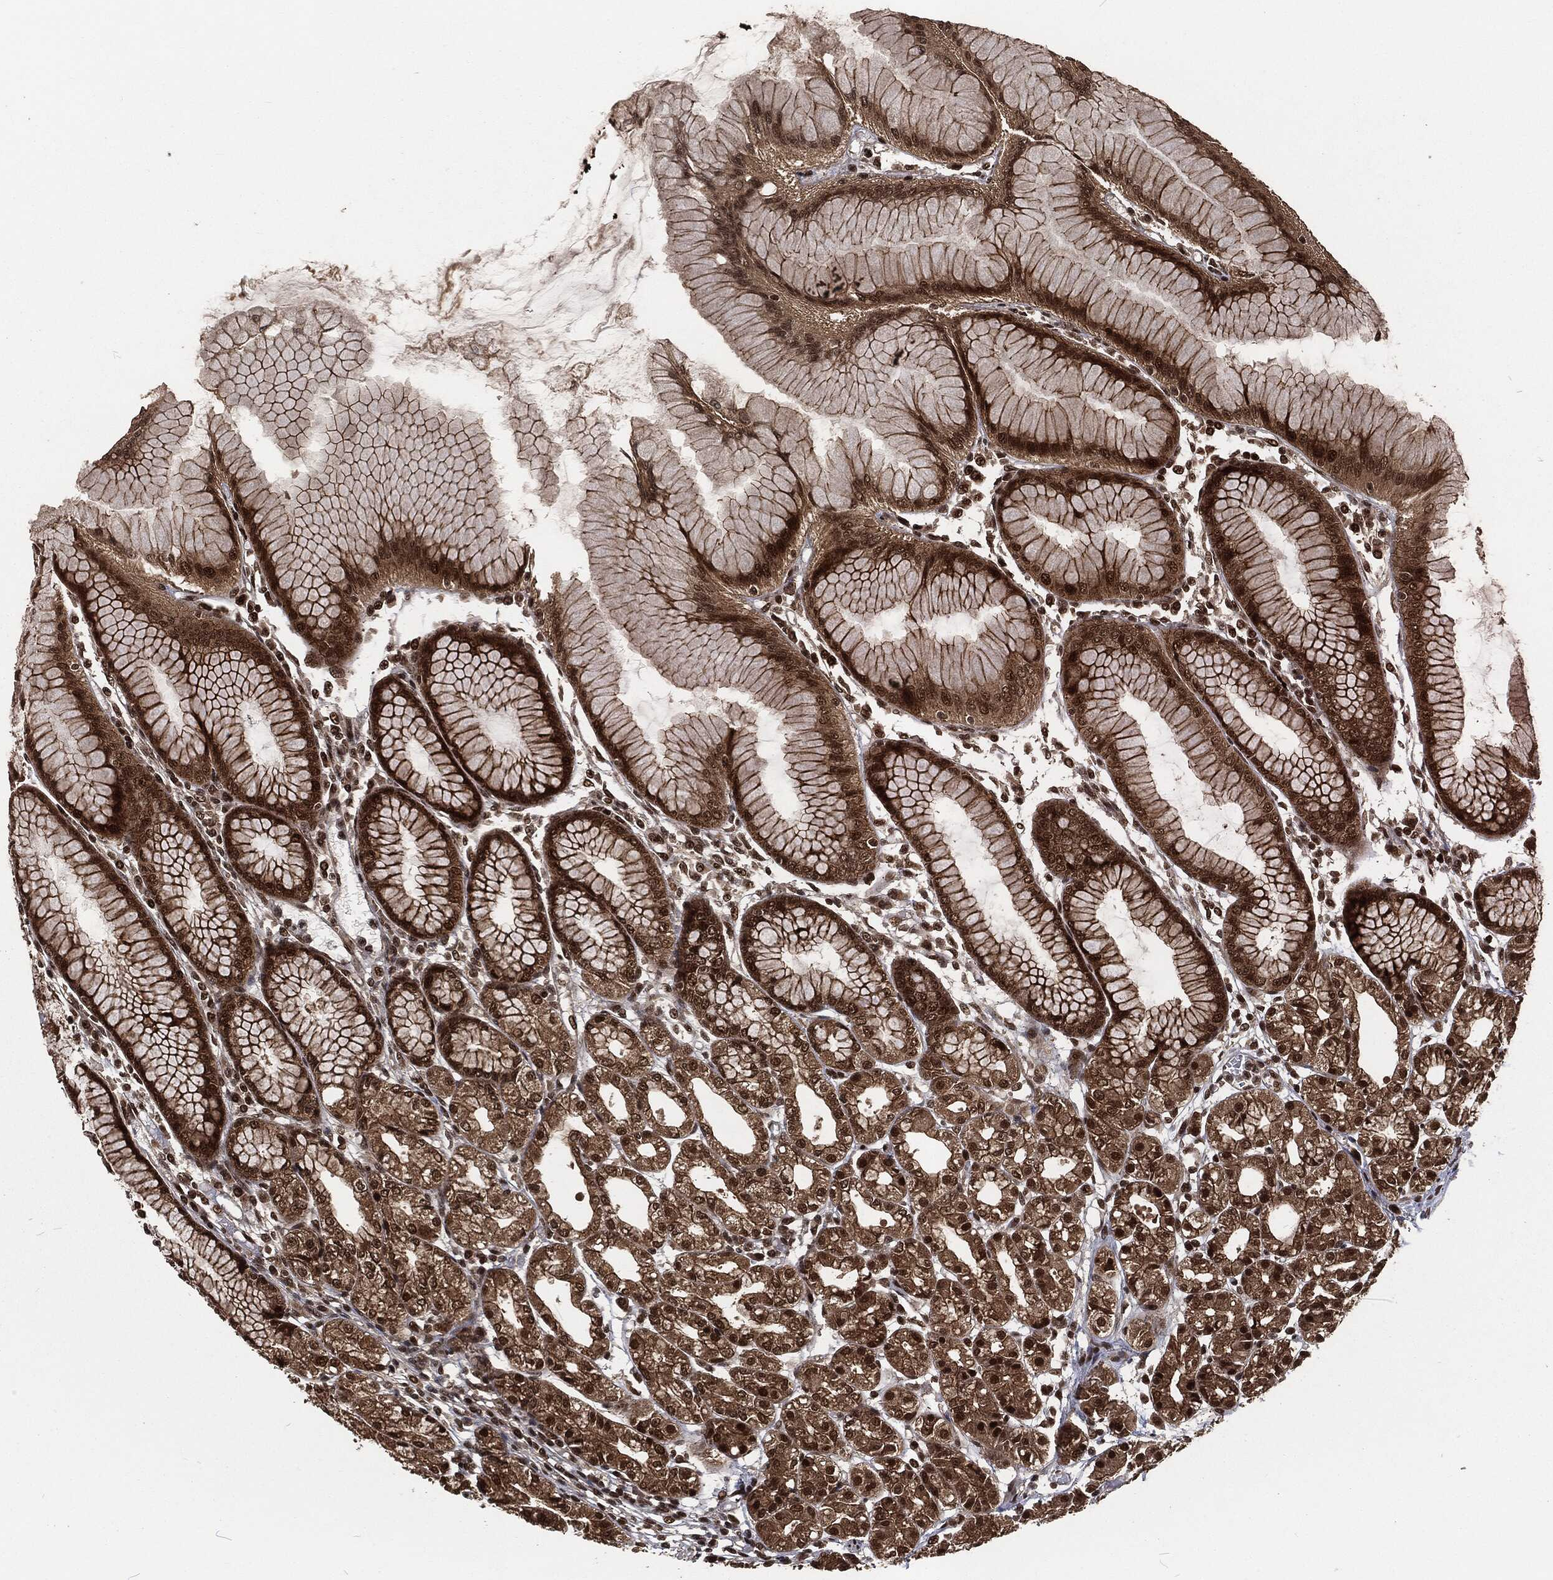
{"staining": {"intensity": "strong", "quantity": "25%-75%", "location": "cytoplasmic/membranous,nuclear"}, "tissue": "stomach", "cell_type": "Glandular cells", "image_type": "normal", "snomed": [{"axis": "morphology", "description": "Normal tissue, NOS"}, {"axis": "topography", "description": "Stomach"}], "caption": "The image demonstrates immunohistochemical staining of normal stomach. There is strong cytoplasmic/membranous,nuclear positivity is present in approximately 25%-75% of glandular cells. The staining was performed using DAB to visualize the protein expression in brown, while the nuclei were stained in blue with hematoxylin (Magnification: 20x).", "gene": "NGRN", "patient": {"sex": "female", "age": 57}}